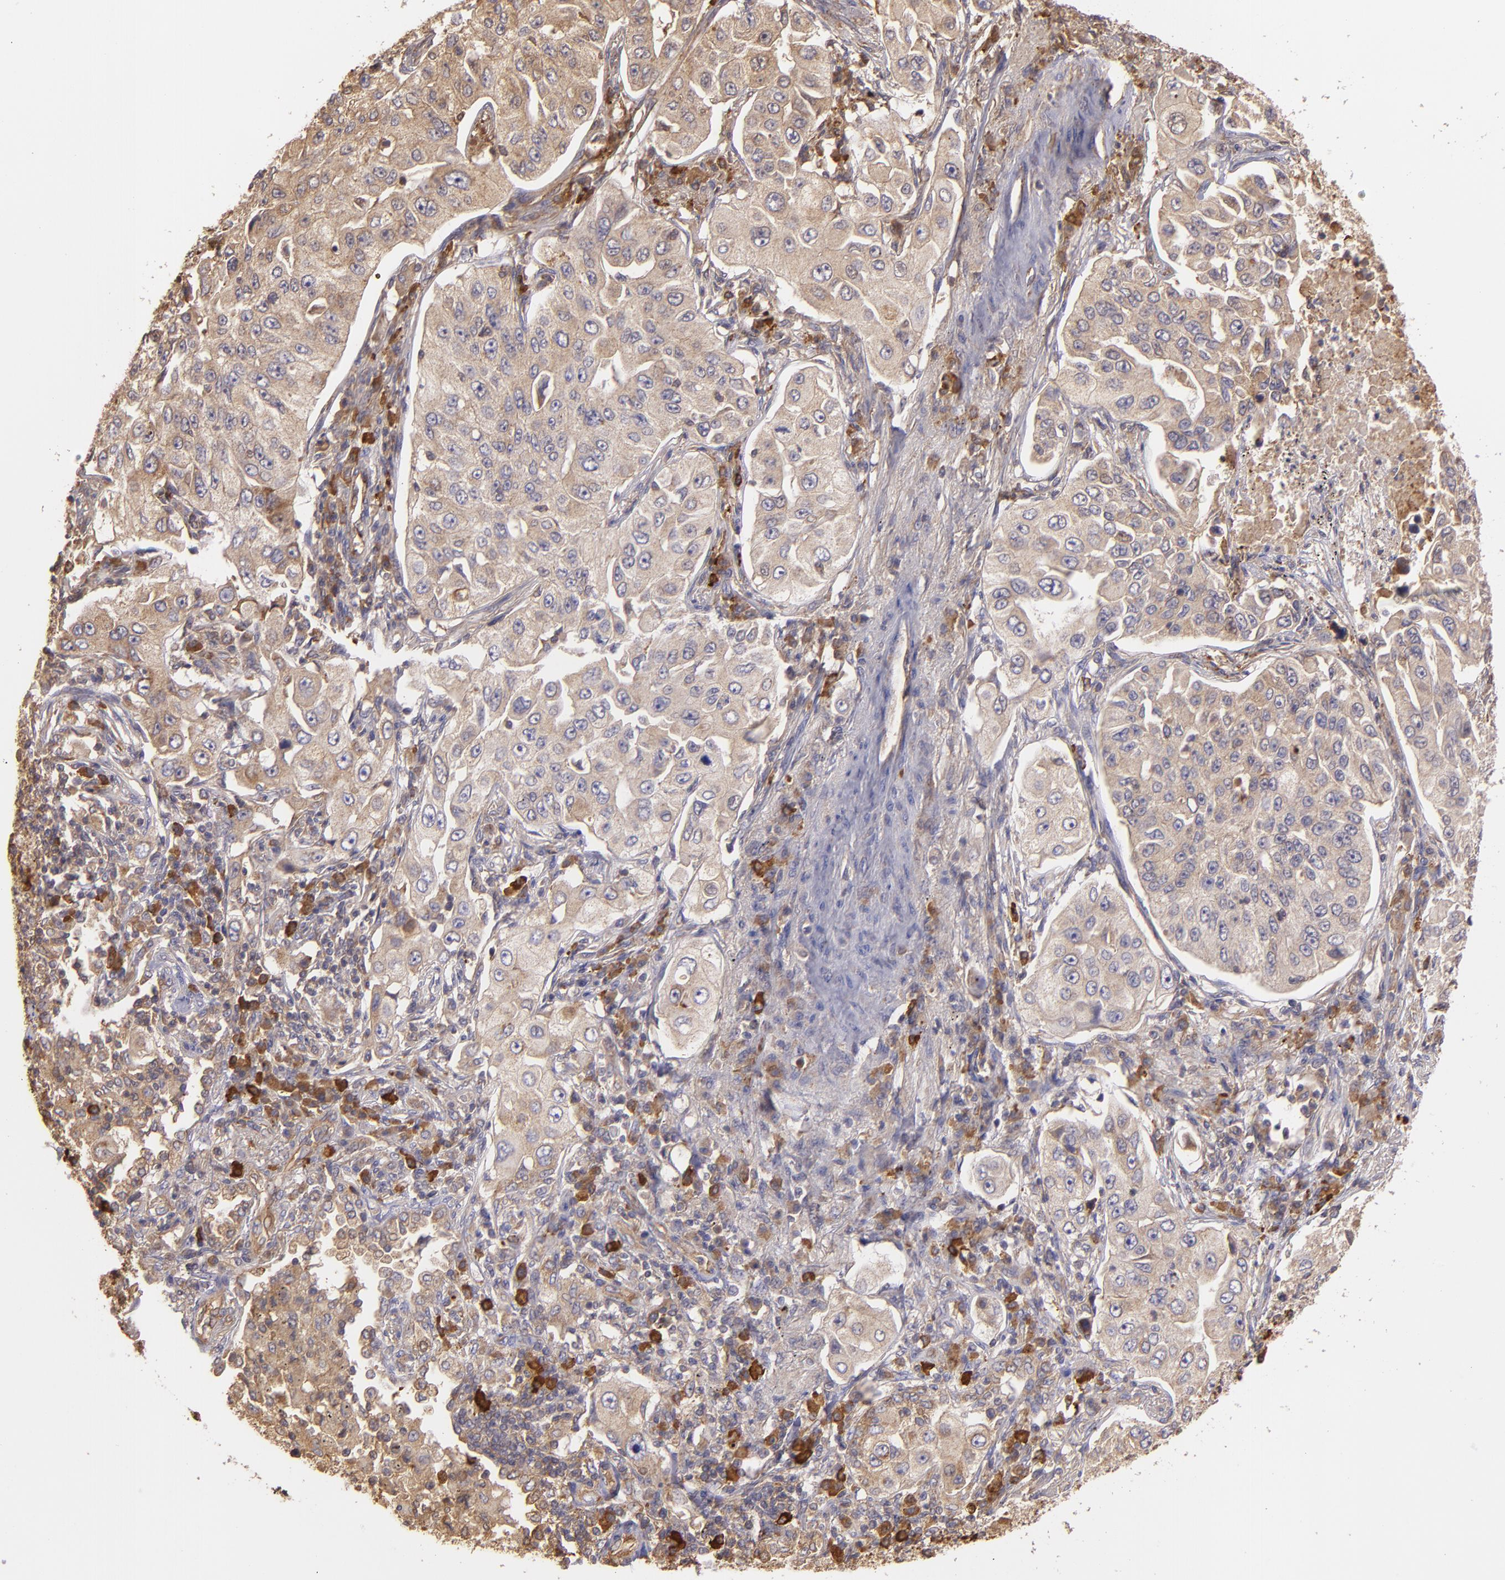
{"staining": {"intensity": "moderate", "quantity": ">75%", "location": "cytoplasmic/membranous"}, "tissue": "lung cancer", "cell_type": "Tumor cells", "image_type": "cancer", "snomed": [{"axis": "morphology", "description": "Adenocarcinoma, NOS"}, {"axis": "topography", "description": "Lung"}], "caption": "A high-resolution image shows immunohistochemistry (IHC) staining of lung adenocarcinoma, which exhibits moderate cytoplasmic/membranous staining in about >75% of tumor cells. (brown staining indicates protein expression, while blue staining denotes nuclei).", "gene": "ECE1", "patient": {"sex": "male", "age": 84}}